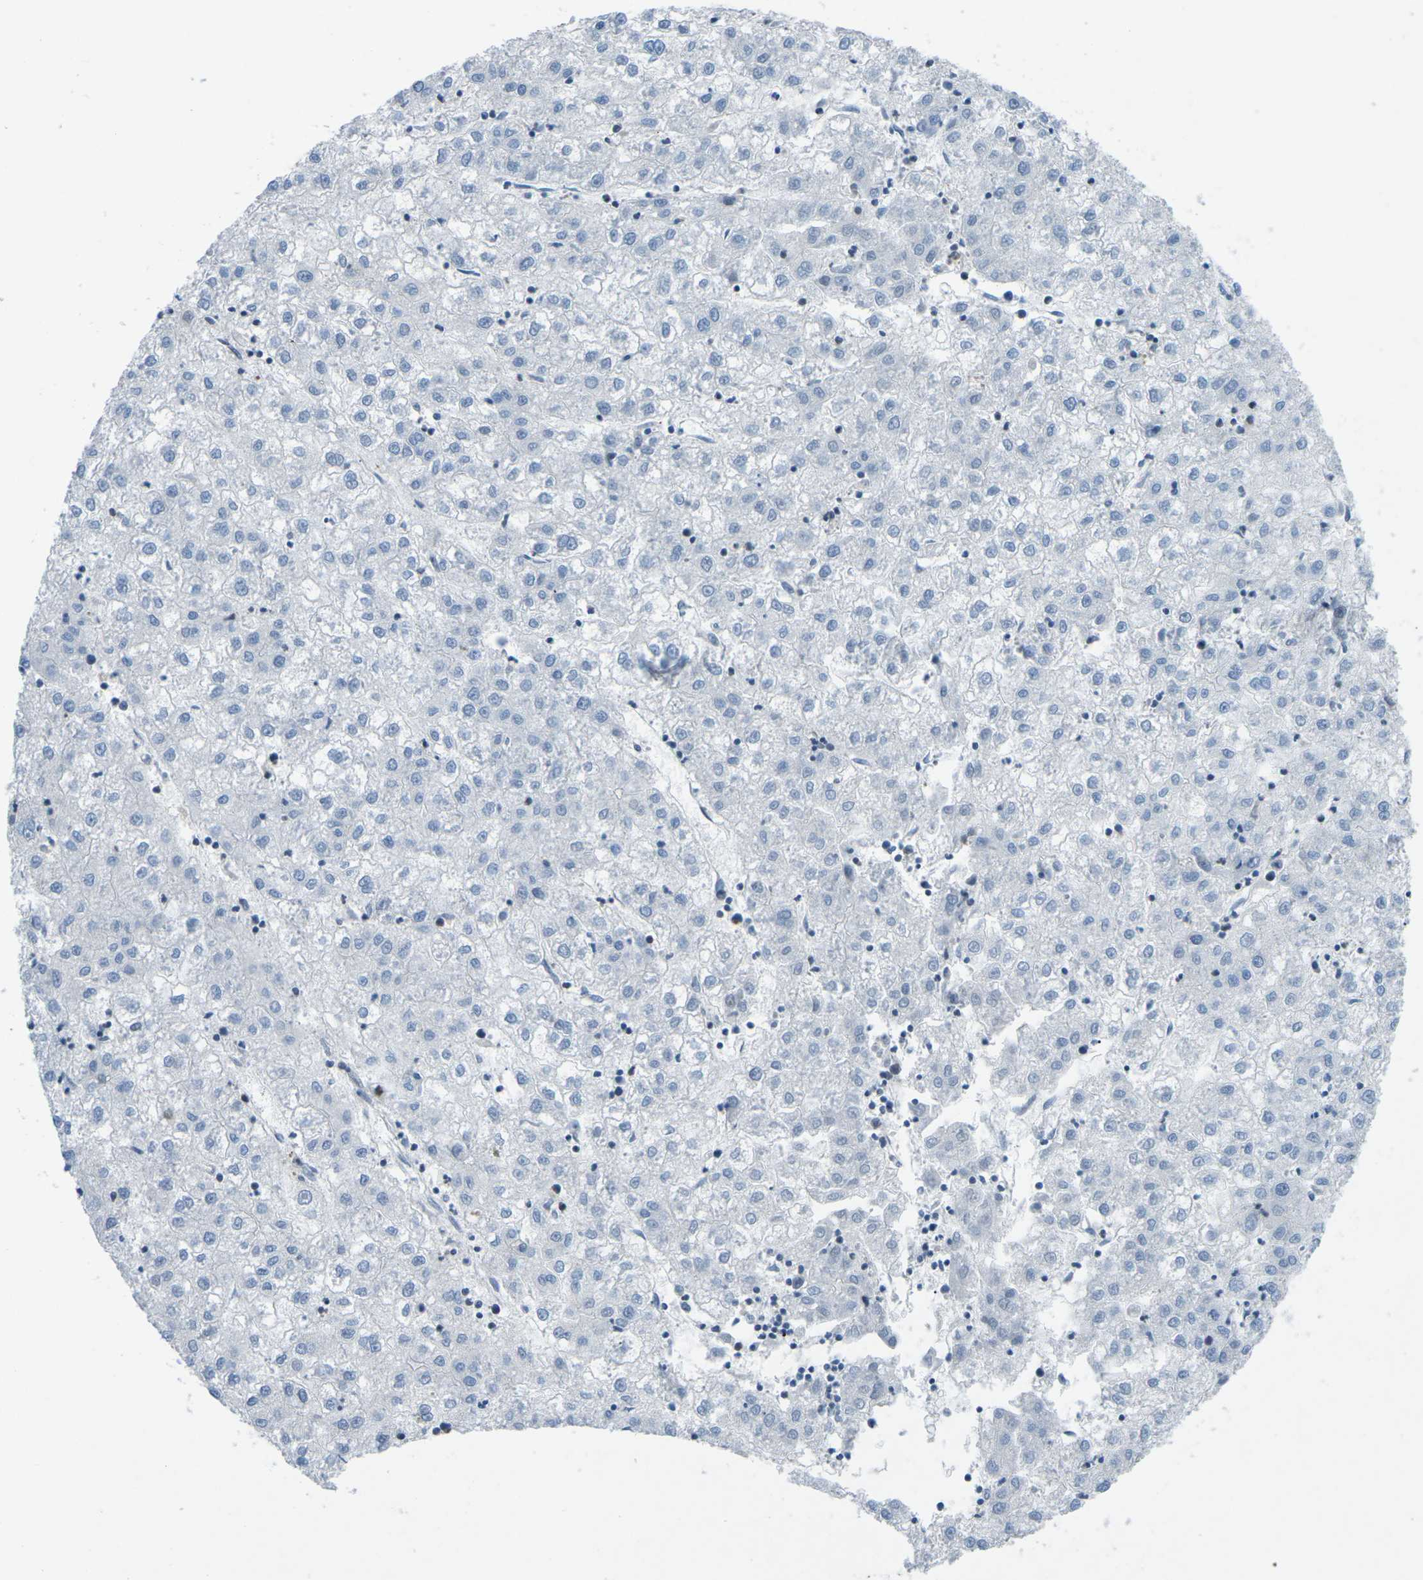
{"staining": {"intensity": "negative", "quantity": "none", "location": "none"}, "tissue": "liver cancer", "cell_type": "Tumor cells", "image_type": "cancer", "snomed": [{"axis": "morphology", "description": "Carcinoma, Hepatocellular, NOS"}, {"axis": "topography", "description": "Liver"}], "caption": "The image exhibits no staining of tumor cells in liver hepatocellular carcinoma.", "gene": "MBNL1", "patient": {"sex": "male", "age": 72}}